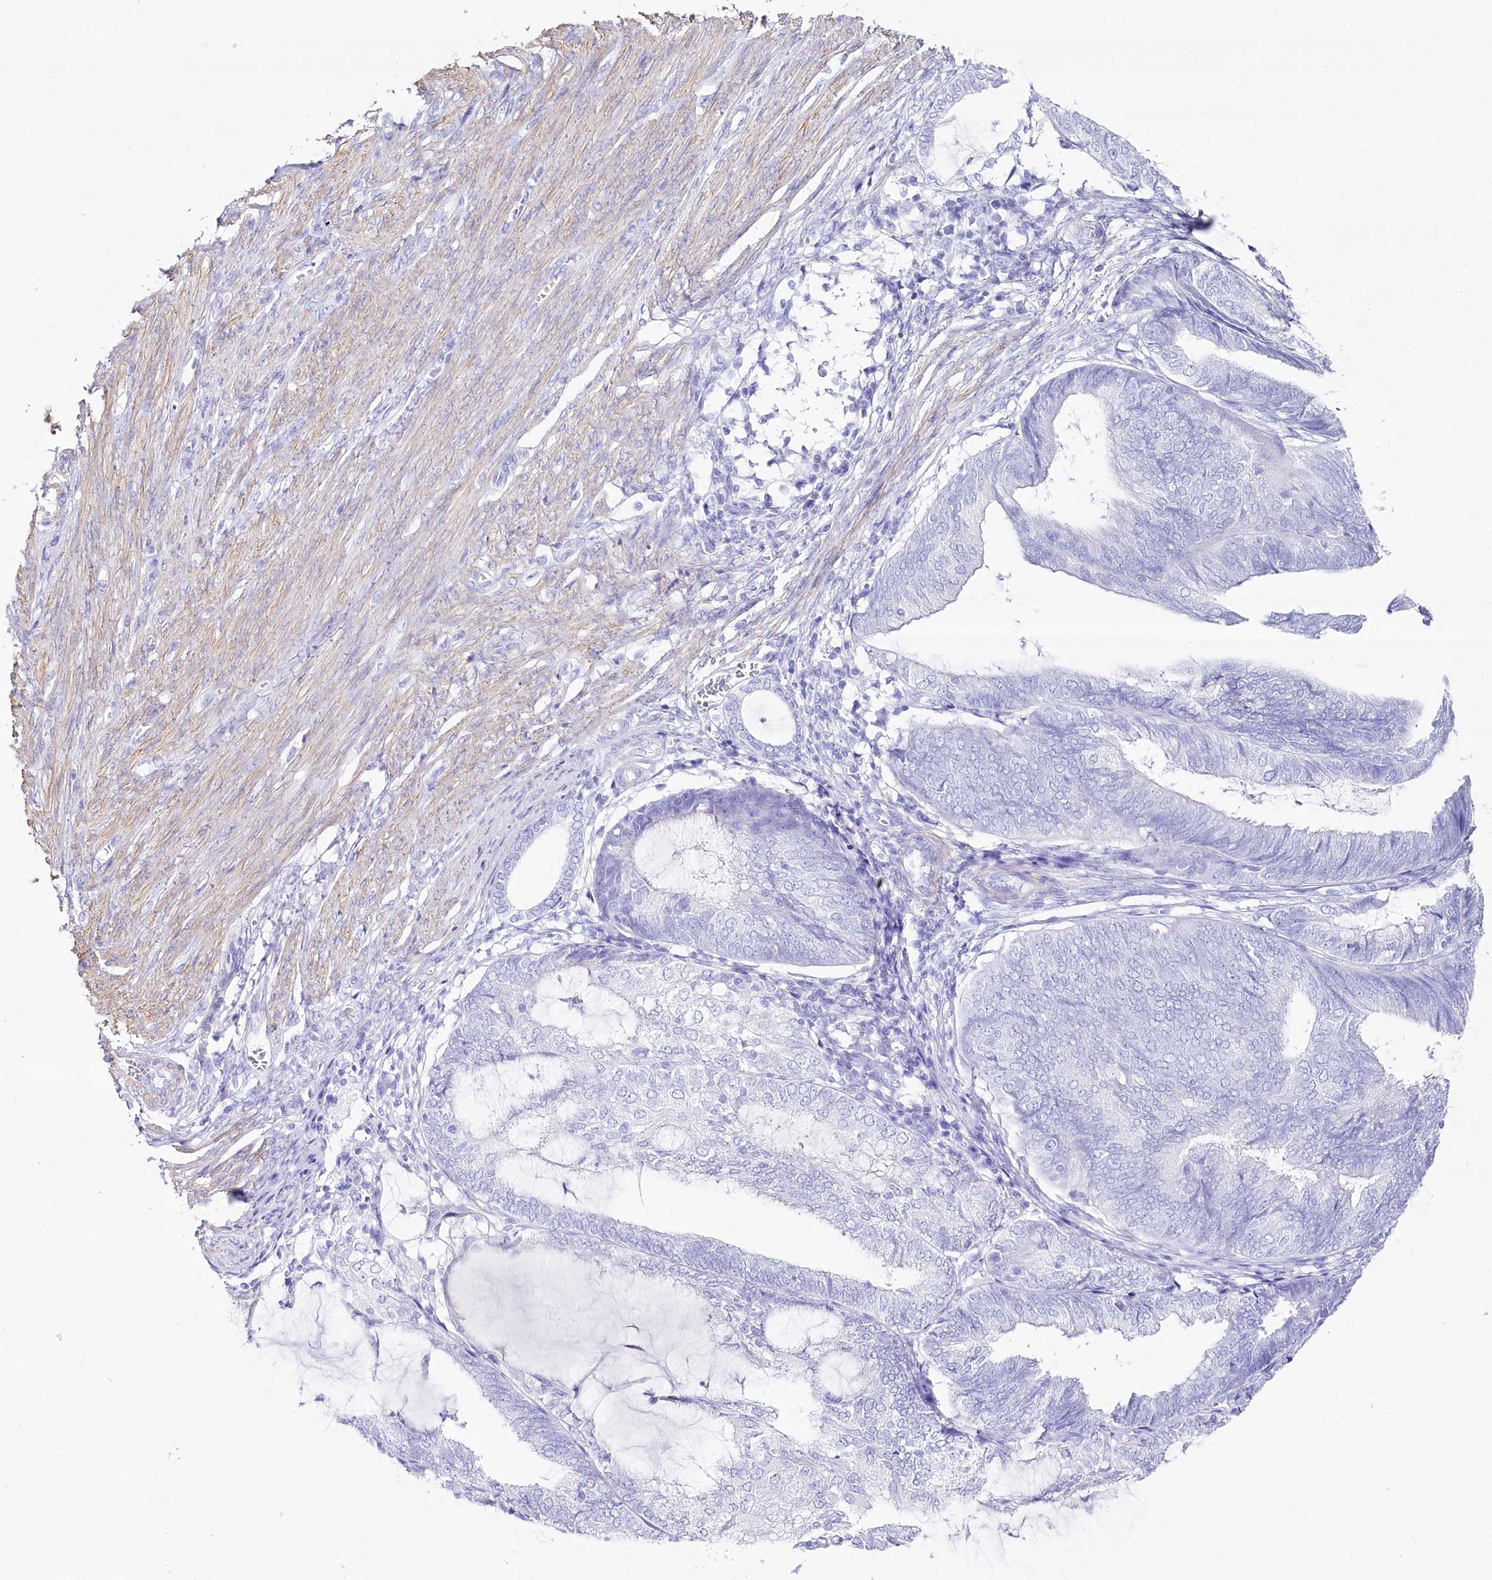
{"staining": {"intensity": "negative", "quantity": "none", "location": "none"}, "tissue": "endometrial cancer", "cell_type": "Tumor cells", "image_type": "cancer", "snomed": [{"axis": "morphology", "description": "Adenocarcinoma, NOS"}, {"axis": "topography", "description": "Endometrium"}], "caption": "Immunohistochemical staining of adenocarcinoma (endometrial) shows no significant positivity in tumor cells.", "gene": "CSN3", "patient": {"sex": "female", "age": 81}}